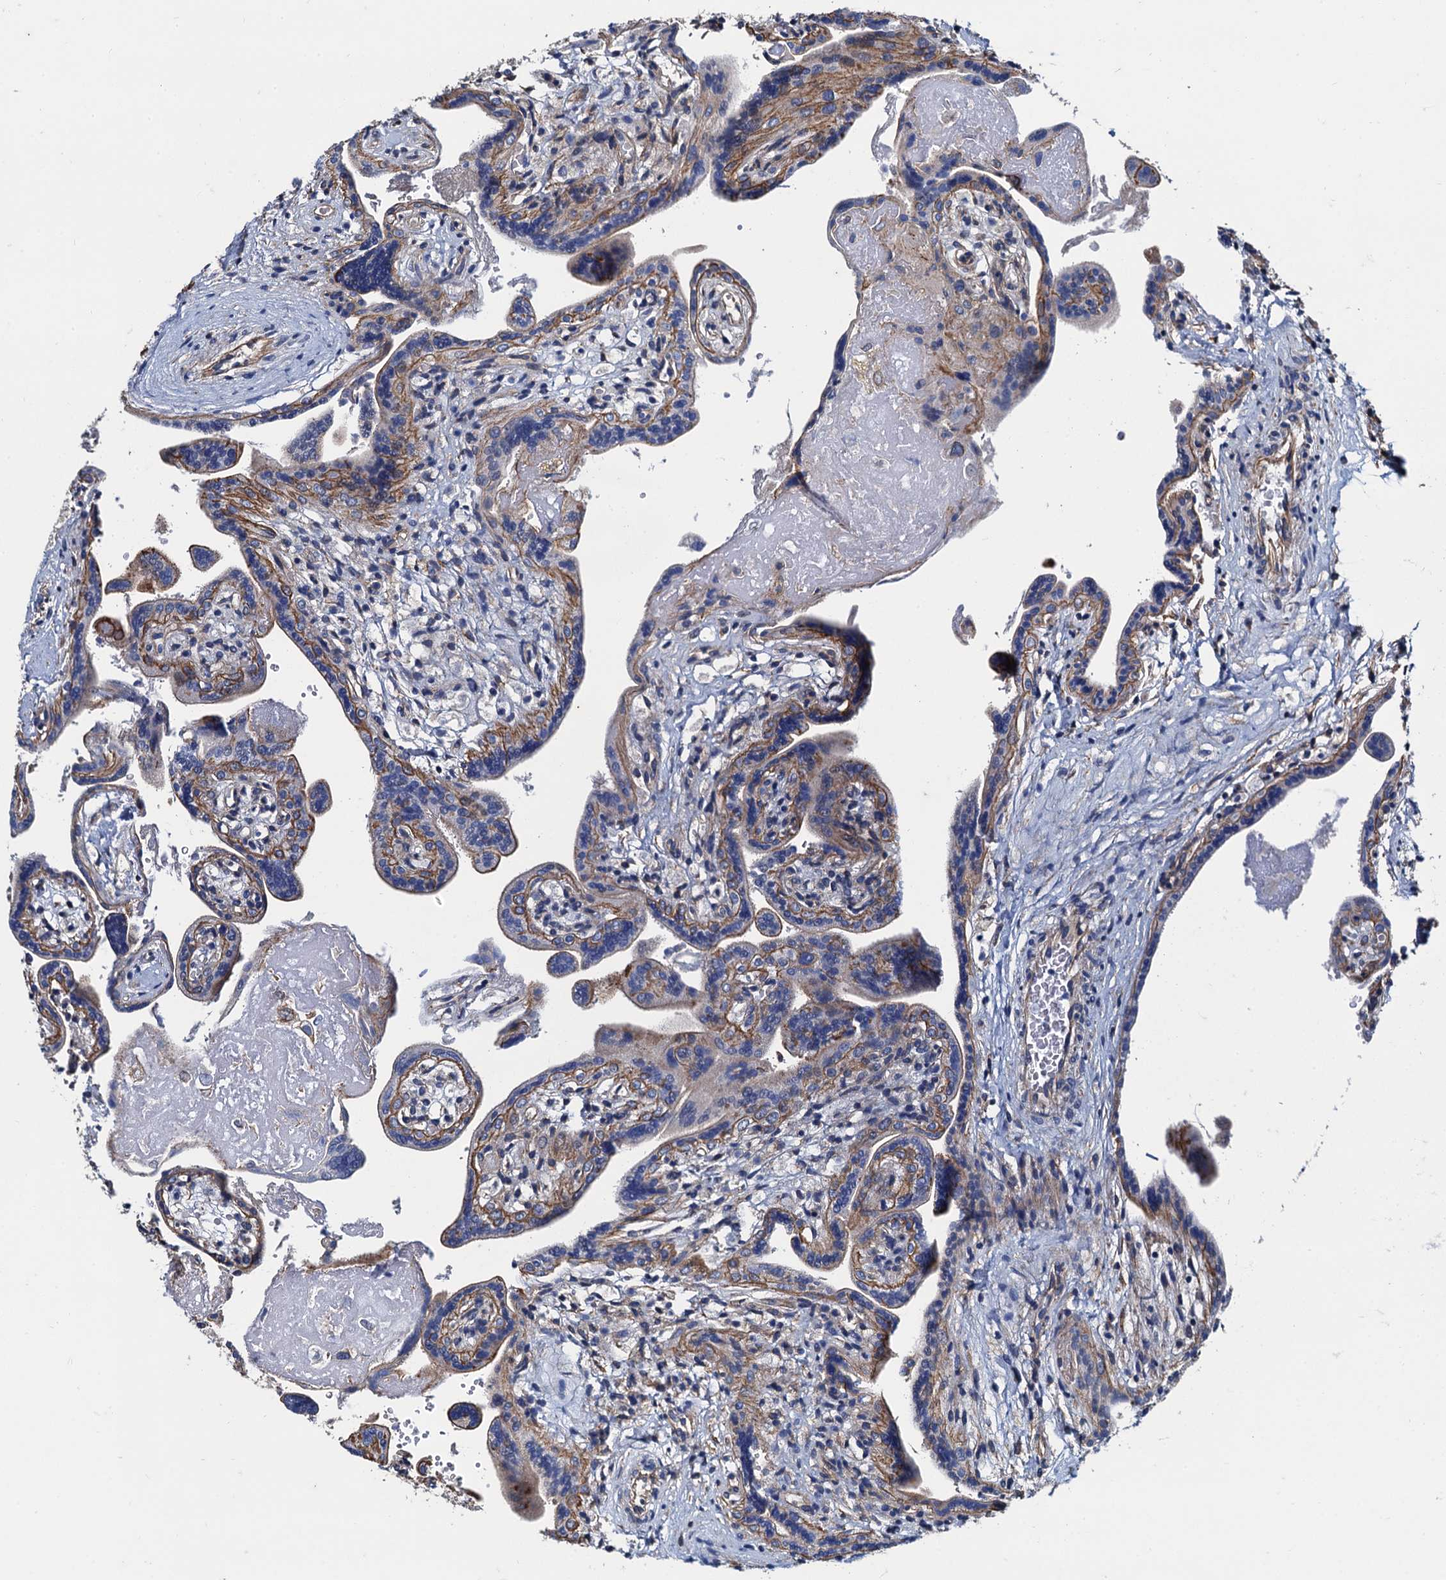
{"staining": {"intensity": "moderate", "quantity": "25%-75%", "location": "cytoplasmic/membranous"}, "tissue": "placenta", "cell_type": "Trophoblastic cells", "image_type": "normal", "snomed": [{"axis": "morphology", "description": "Normal tissue, NOS"}, {"axis": "topography", "description": "Placenta"}], "caption": "Unremarkable placenta reveals moderate cytoplasmic/membranous staining in about 25%-75% of trophoblastic cells, visualized by immunohistochemistry.", "gene": "NGRN", "patient": {"sex": "female", "age": 37}}